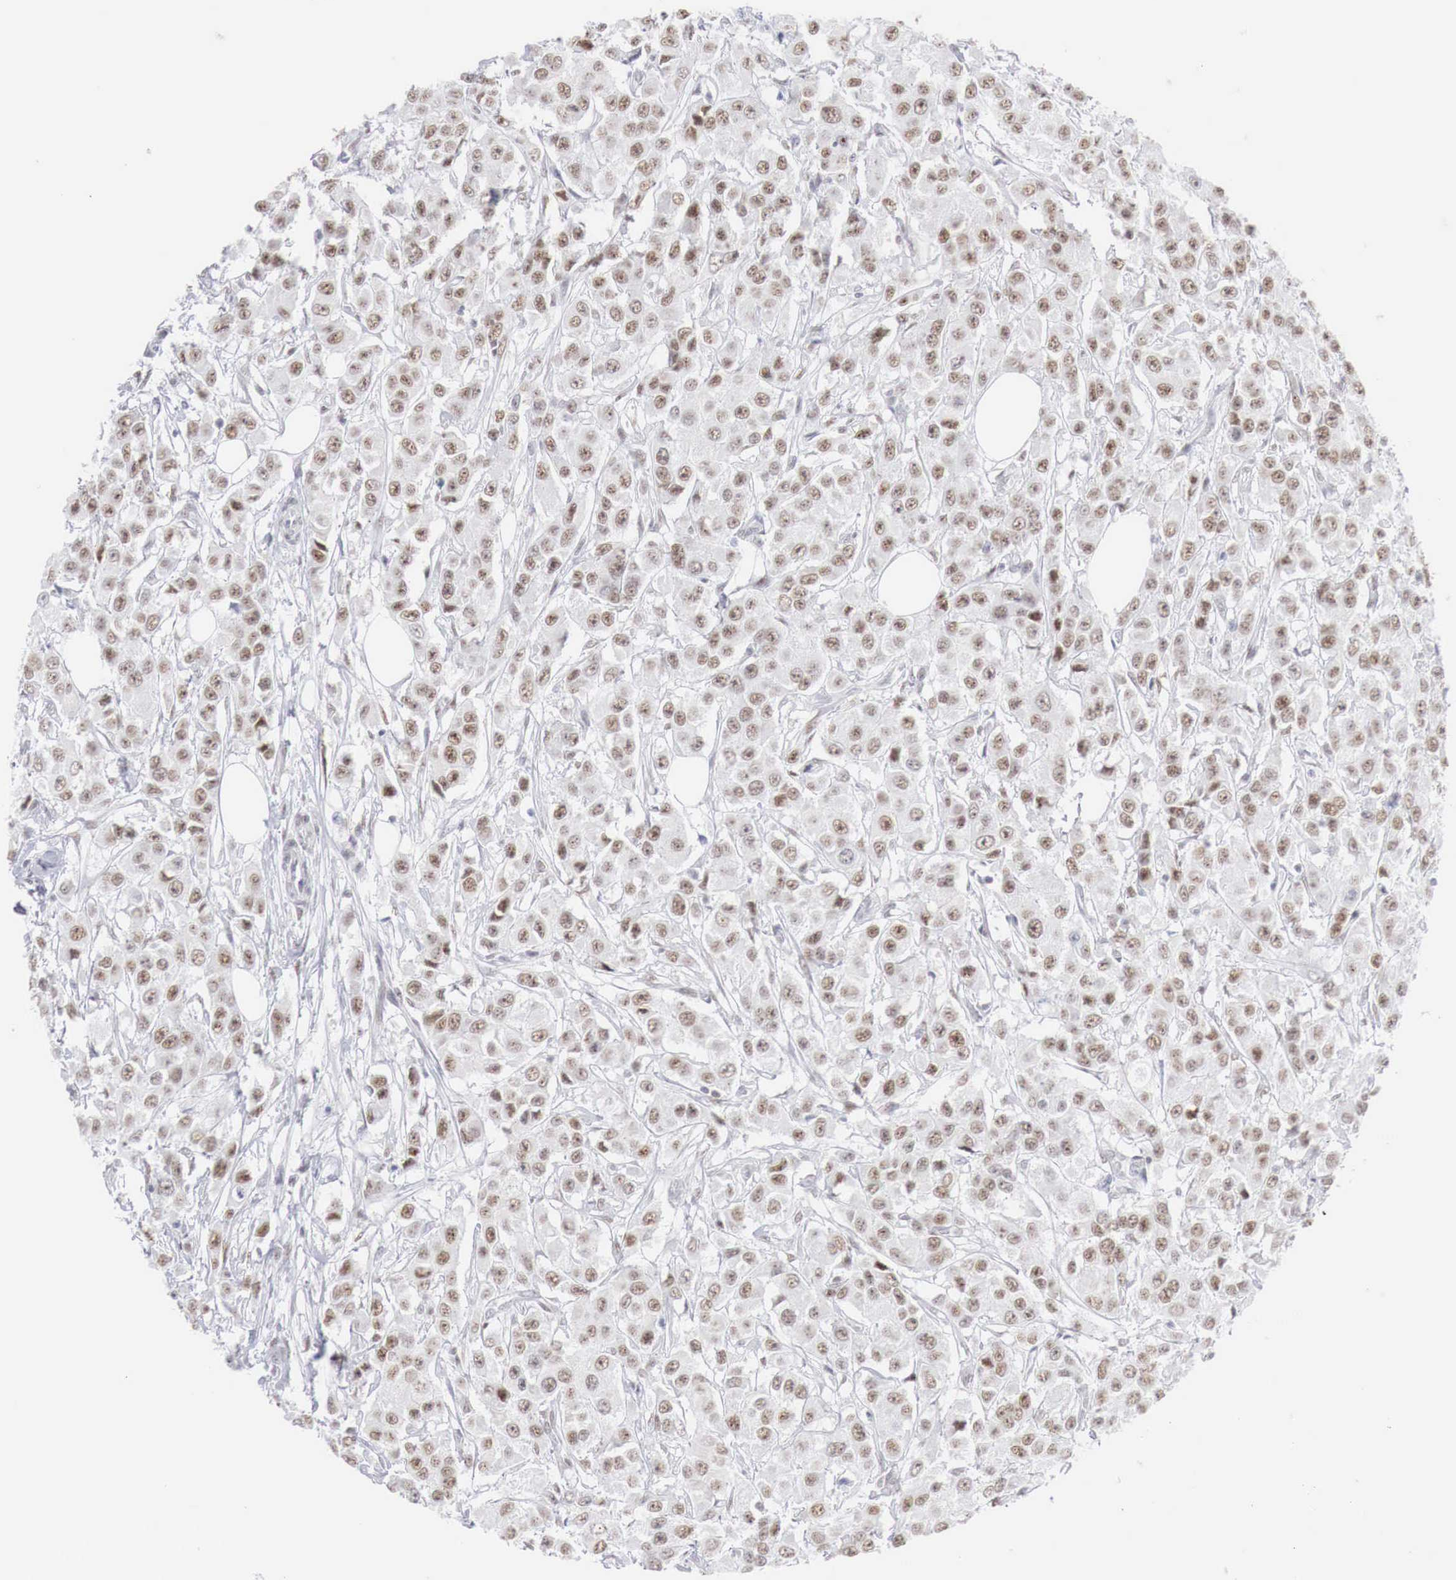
{"staining": {"intensity": "moderate", "quantity": ">75%", "location": "nuclear"}, "tissue": "breast cancer", "cell_type": "Tumor cells", "image_type": "cancer", "snomed": [{"axis": "morphology", "description": "Duct carcinoma"}, {"axis": "topography", "description": "Breast"}], "caption": "This histopathology image reveals IHC staining of human breast cancer (invasive ductal carcinoma), with medium moderate nuclear positivity in approximately >75% of tumor cells.", "gene": "FOXP2", "patient": {"sex": "female", "age": 58}}